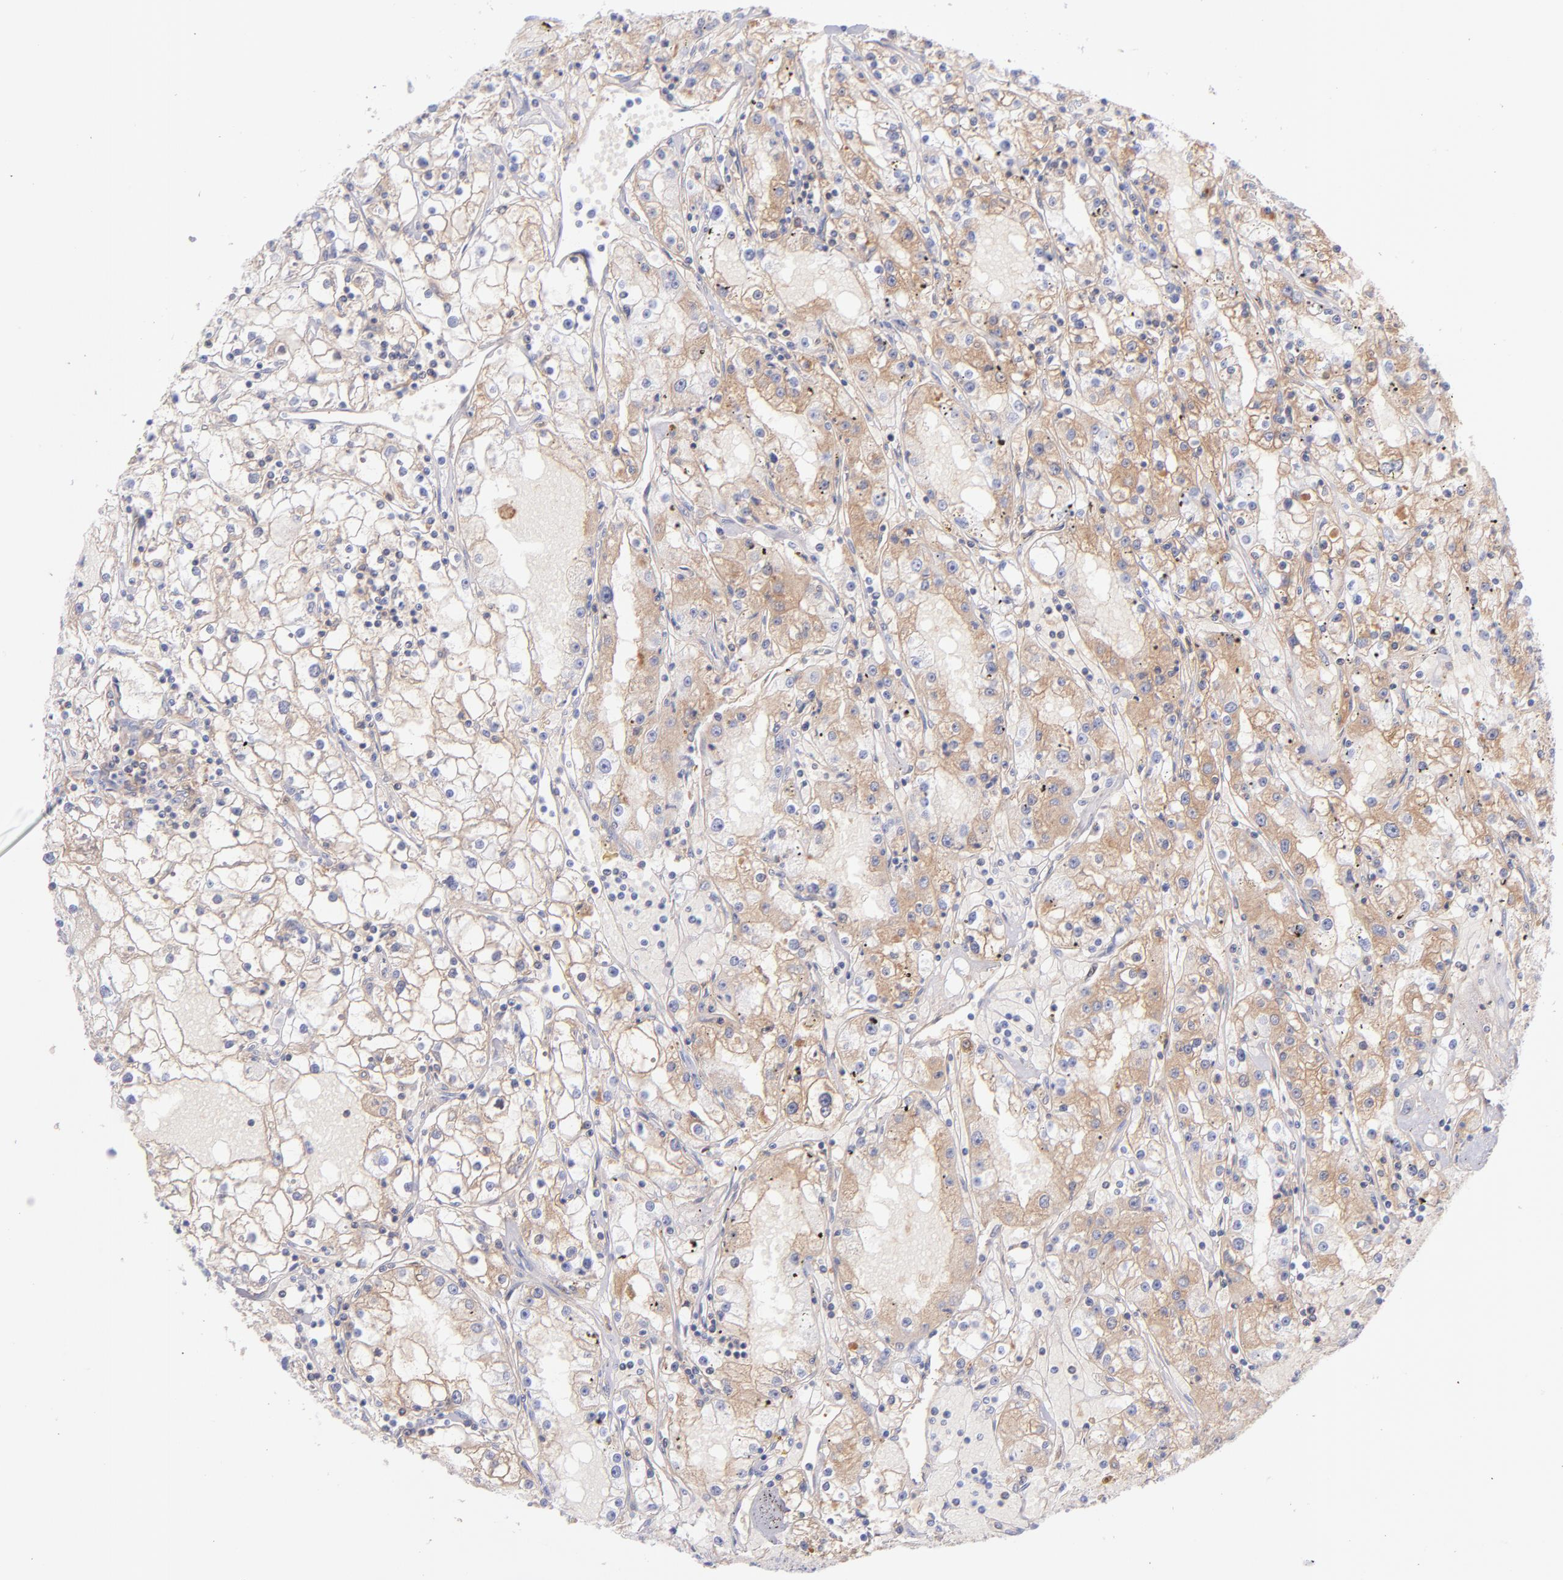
{"staining": {"intensity": "weak", "quantity": ">75%", "location": "cytoplasmic/membranous"}, "tissue": "renal cancer", "cell_type": "Tumor cells", "image_type": "cancer", "snomed": [{"axis": "morphology", "description": "Adenocarcinoma, NOS"}, {"axis": "topography", "description": "Kidney"}], "caption": "Renal cancer (adenocarcinoma) stained with a protein marker displays weak staining in tumor cells.", "gene": "HP", "patient": {"sex": "male", "age": 56}}